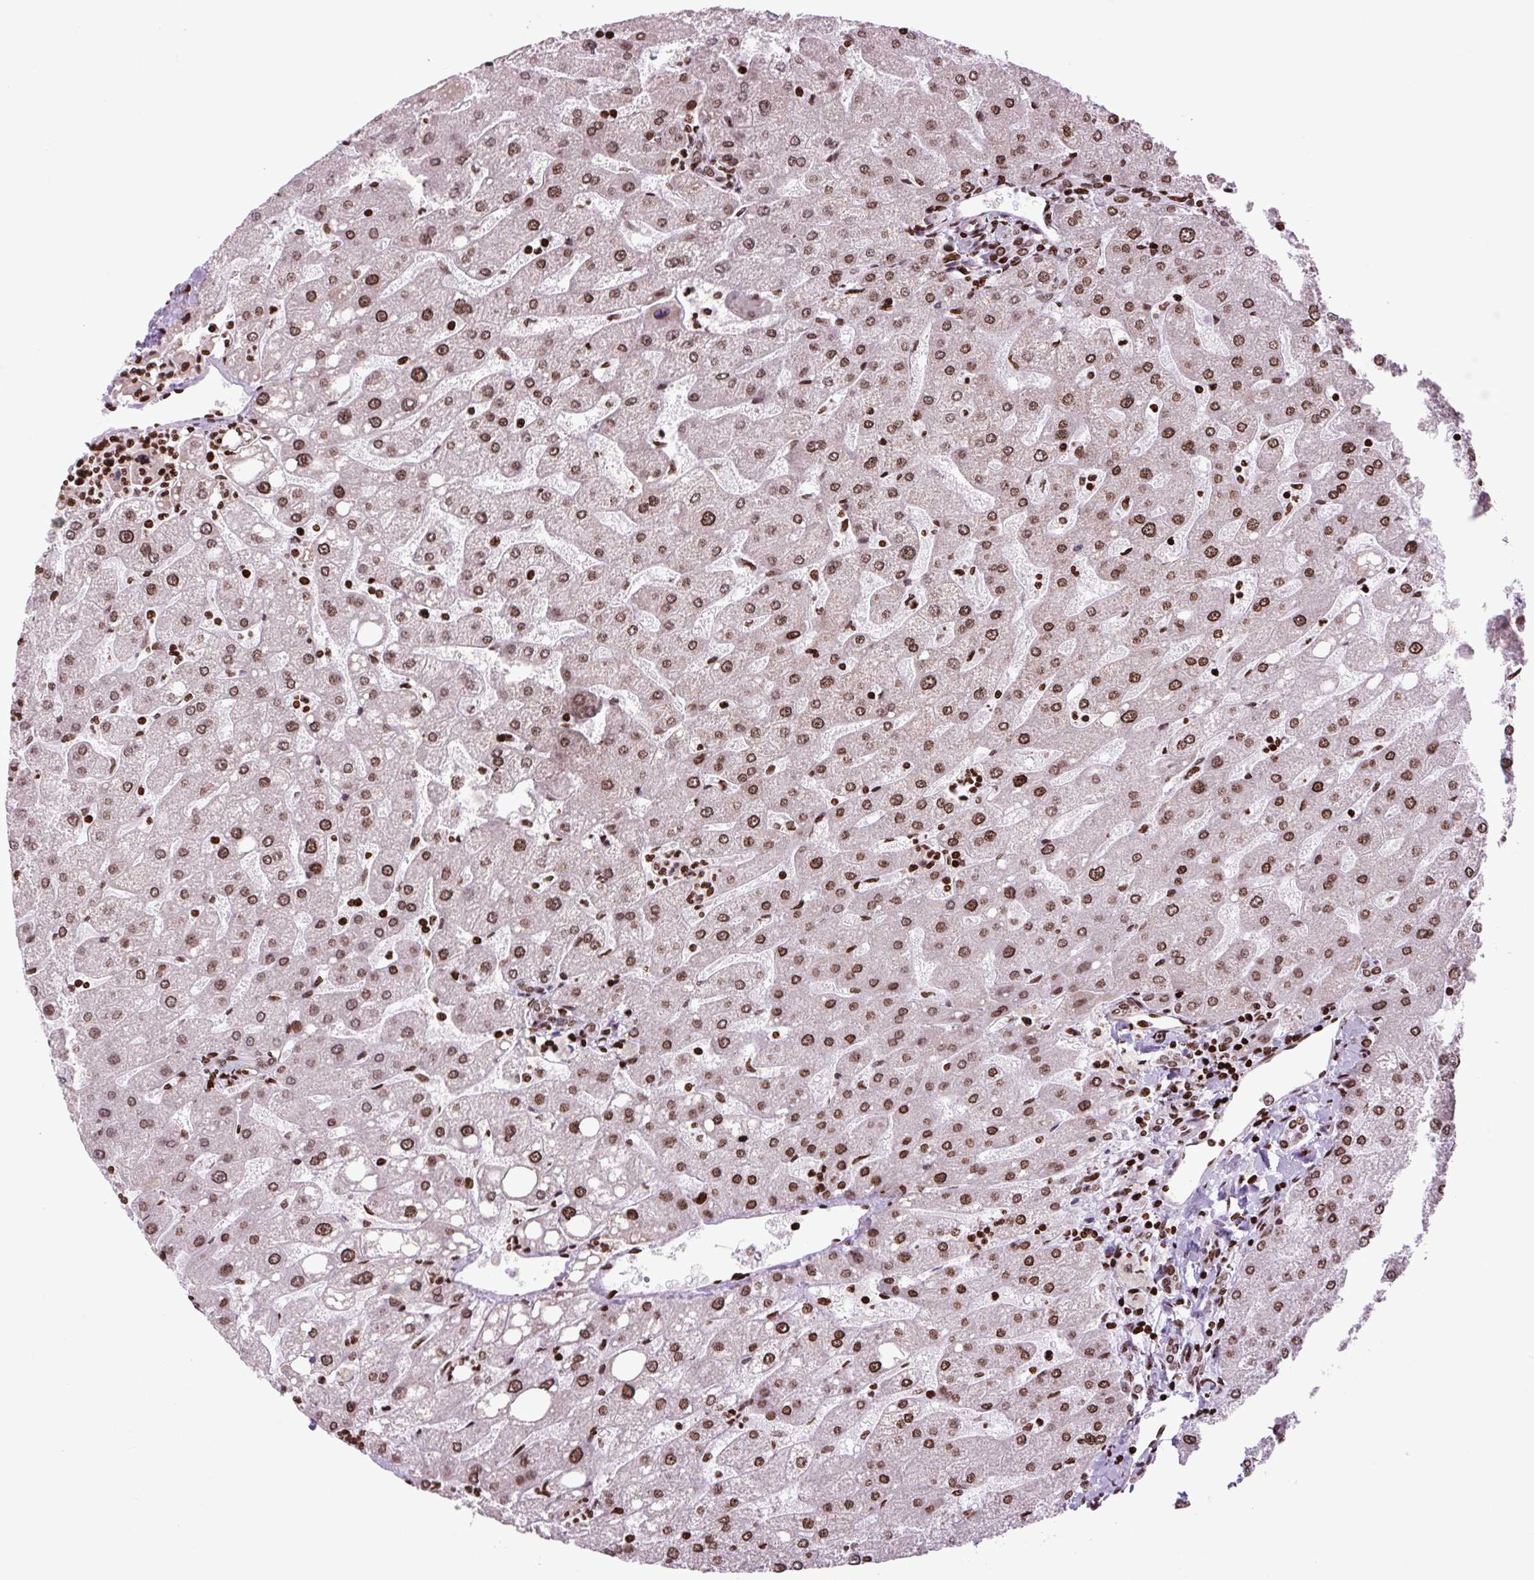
{"staining": {"intensity": "moderate", "quantity": ">75%", "location": "nuclear"}, "tissue": "liver", "cell_type": "Cholangiocytes", "image_type": "normal", "snomed": [{"axis": "morphology", "description": "Normal tissue, NOS"}, {"axis": "topography", "description": "Liver"}], "caption": "Protein staining of unremarkable liver displays moderate nuclear expression in about >75% of cholangiocytes.", "gene": "H1", "patient": {"sex": "male", "age": 67}}